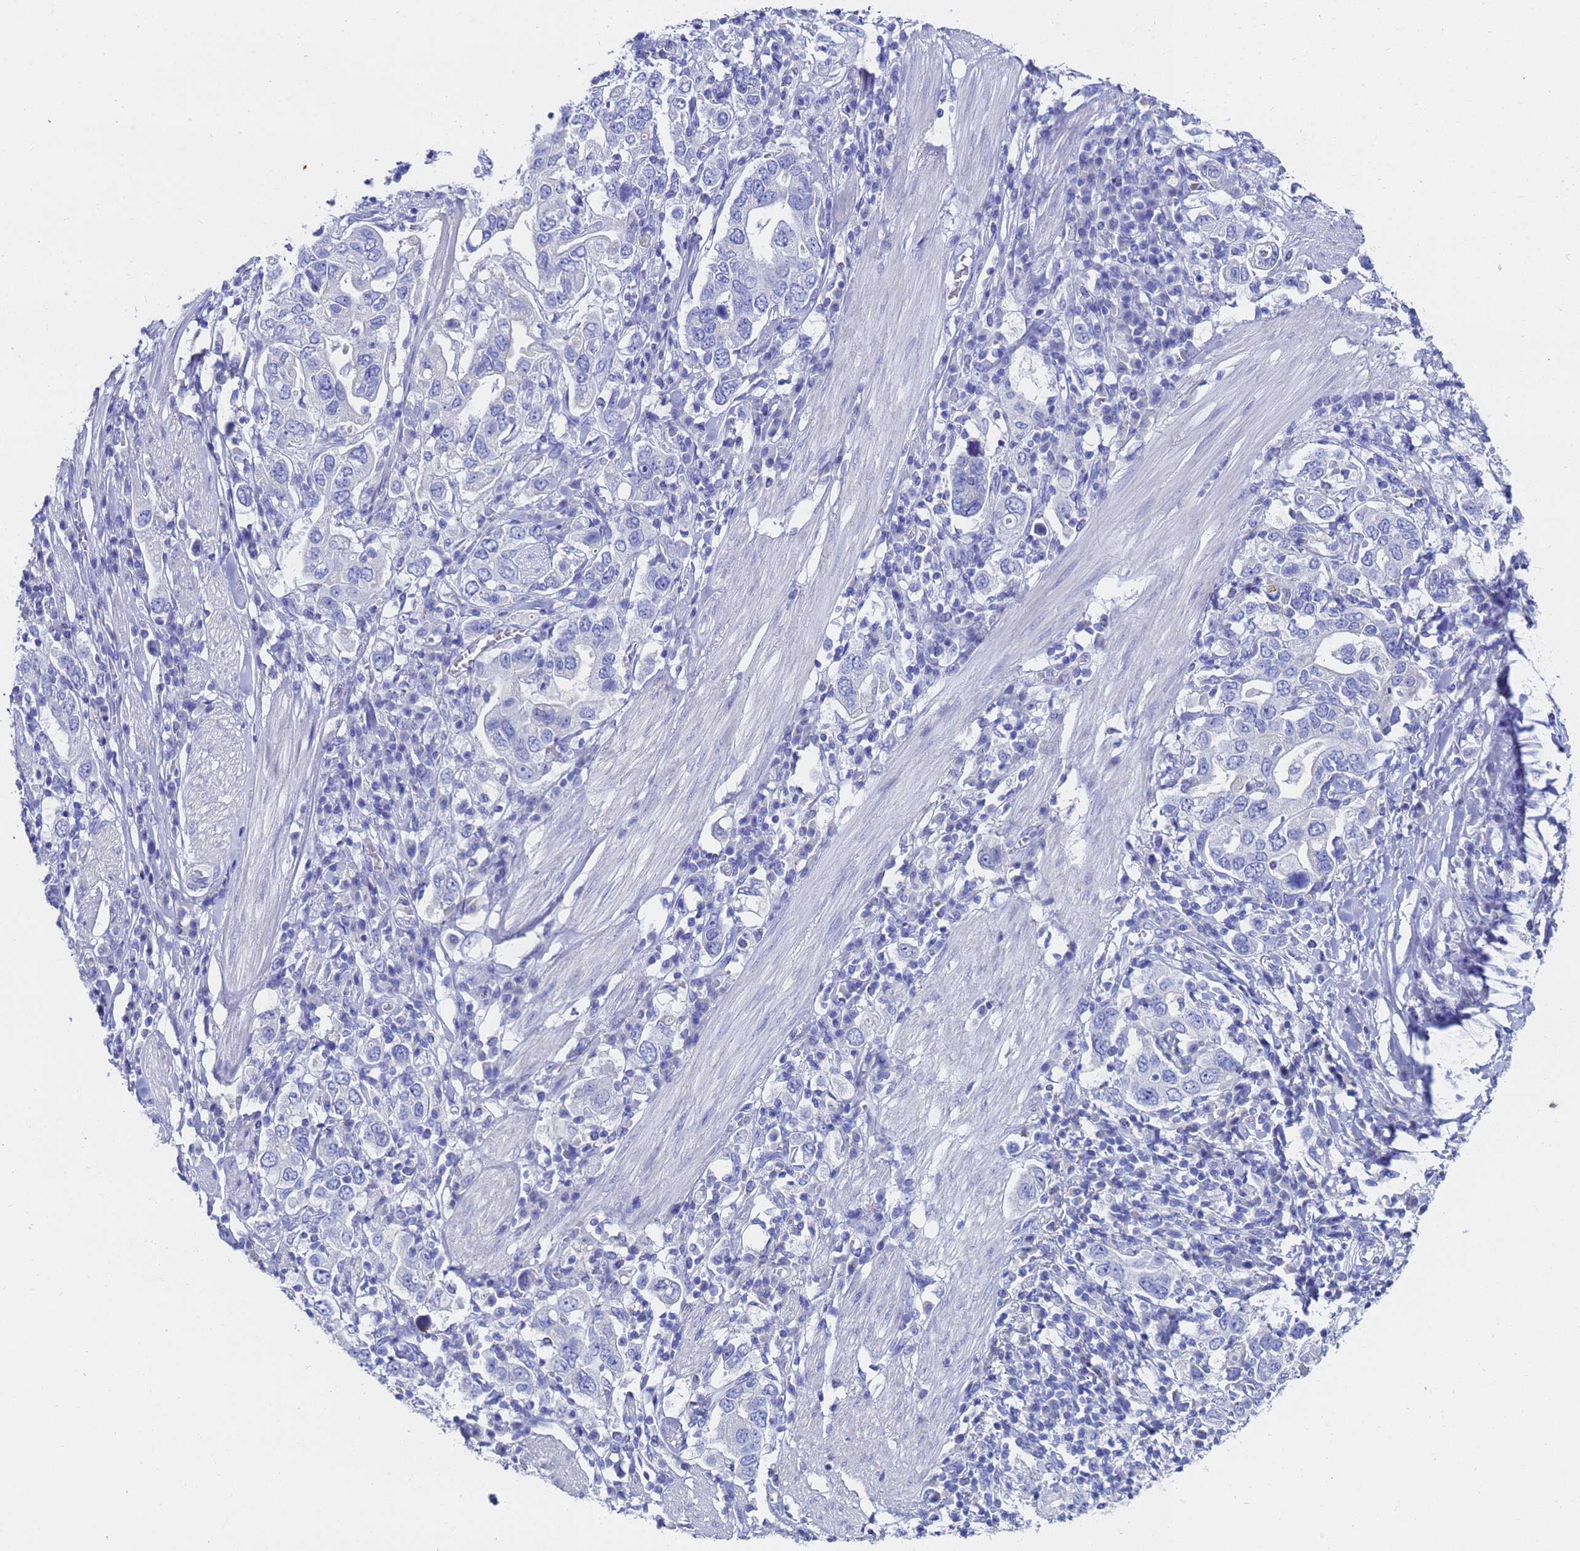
{"staining": {"intensity": "negative", "quantity": "none", "location": "none"}, "tissue": "stomach cancer", "cell_type": "Tumor cells", "image_type": "cancer", "snomed": [{"axis": "morphology", "description": "Adenocarcinoma, NOS"}, {"axis": "topography", "description": "Stomach, upper"}], "caption": "Immunohistochemistry (IHC) image of human stomach adenocarcinoma stained for a protein (brown), which displays no expression in tumor cells.", "gene": "C2orf72", "patient": {"sex": "male", "age": 62}}